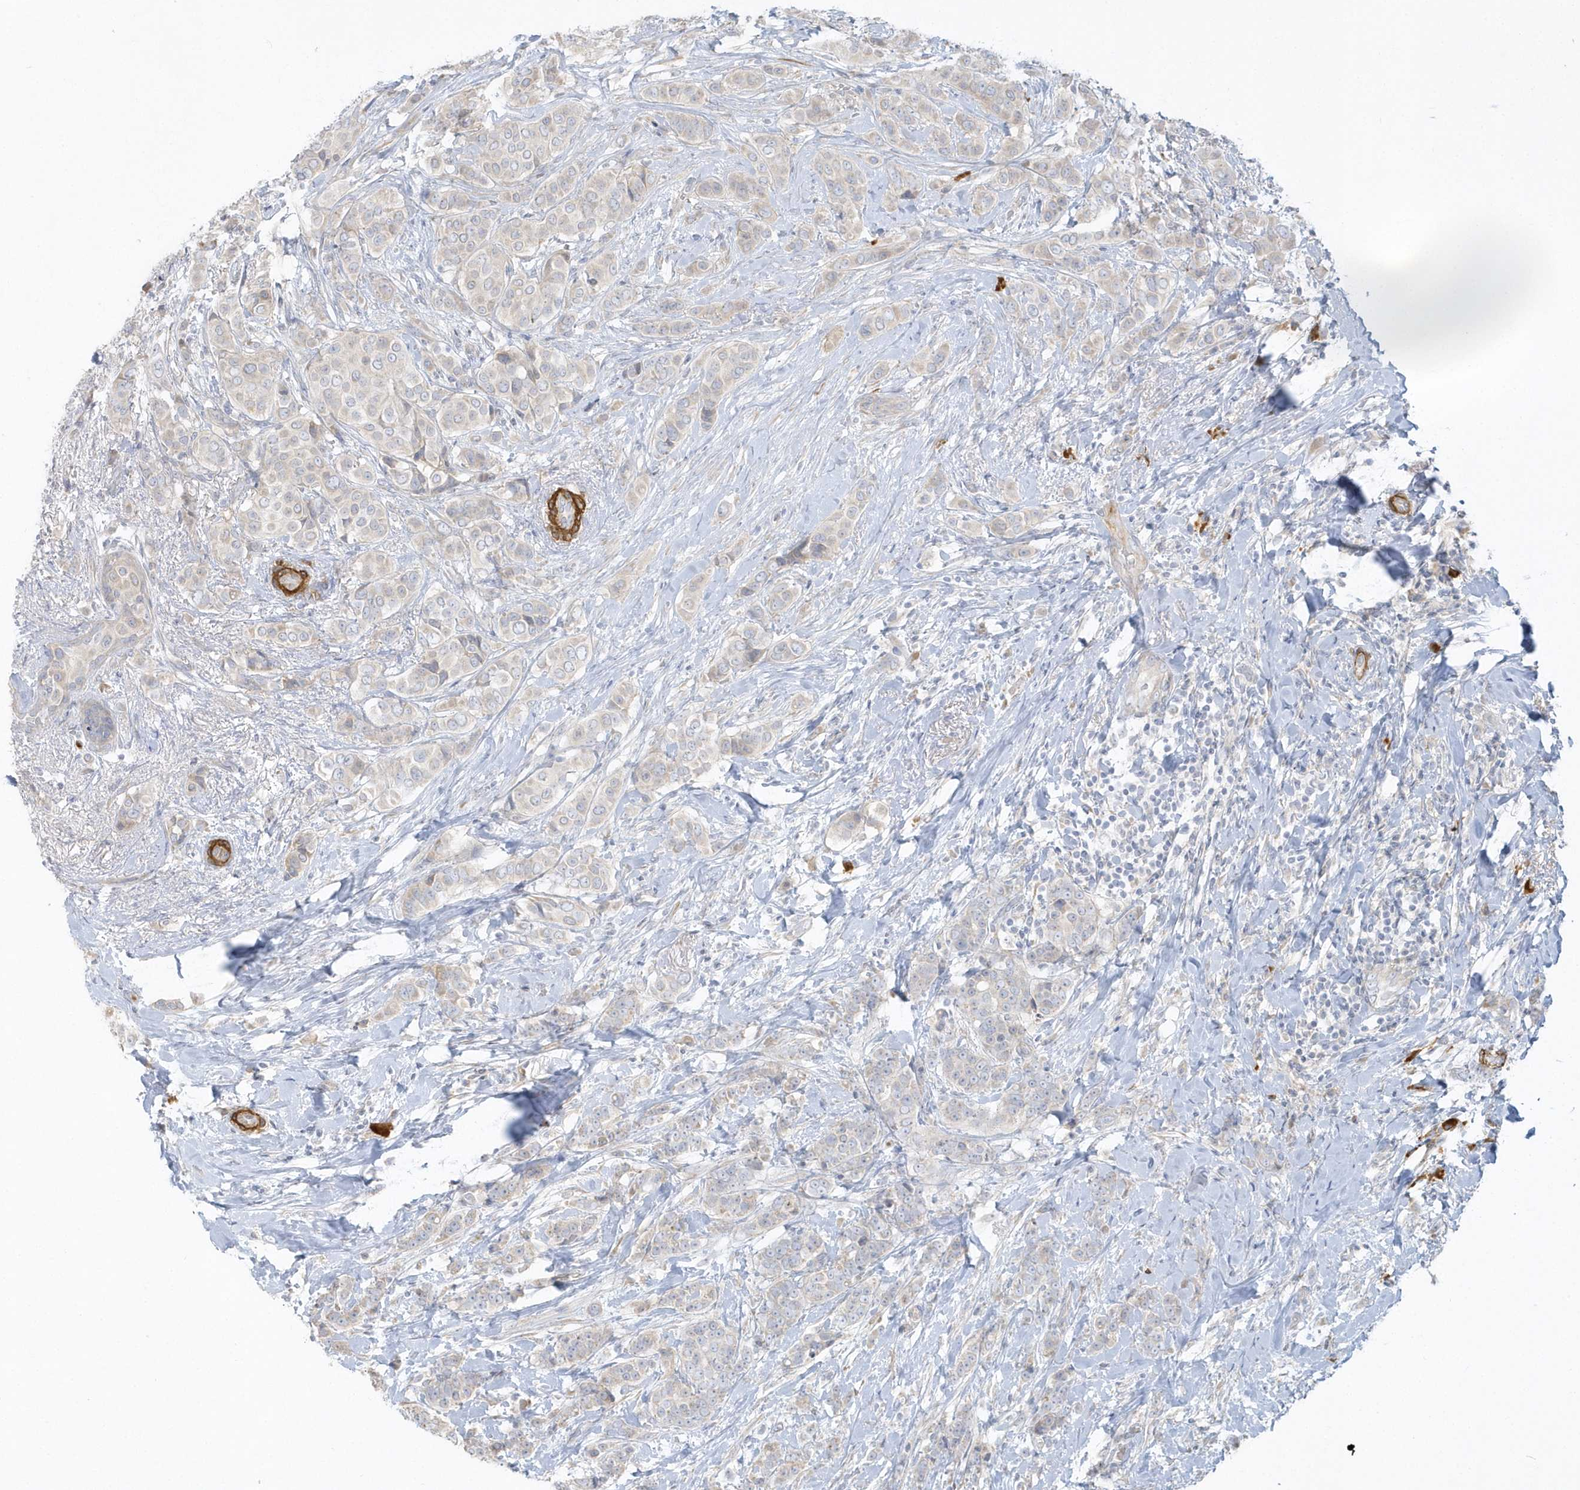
{"staining": {"intensity": "negative", "quantity": "none", "location": "none"}, "tissue": "breast cancer", "cell_type": "Tumor cells", "image_type": "cancer", "snomed": [{"axis": "morphology", "description": "Lobular carcinoma"}, {"axis": "topography", "description": "Breast"}], "caption": "DAB immunohistochemical staining of lobular carcinoma (breast) shows no significant expression in tumor cells.", "gene": "THADA", "patient": {"sex": "female", "age": 51}}